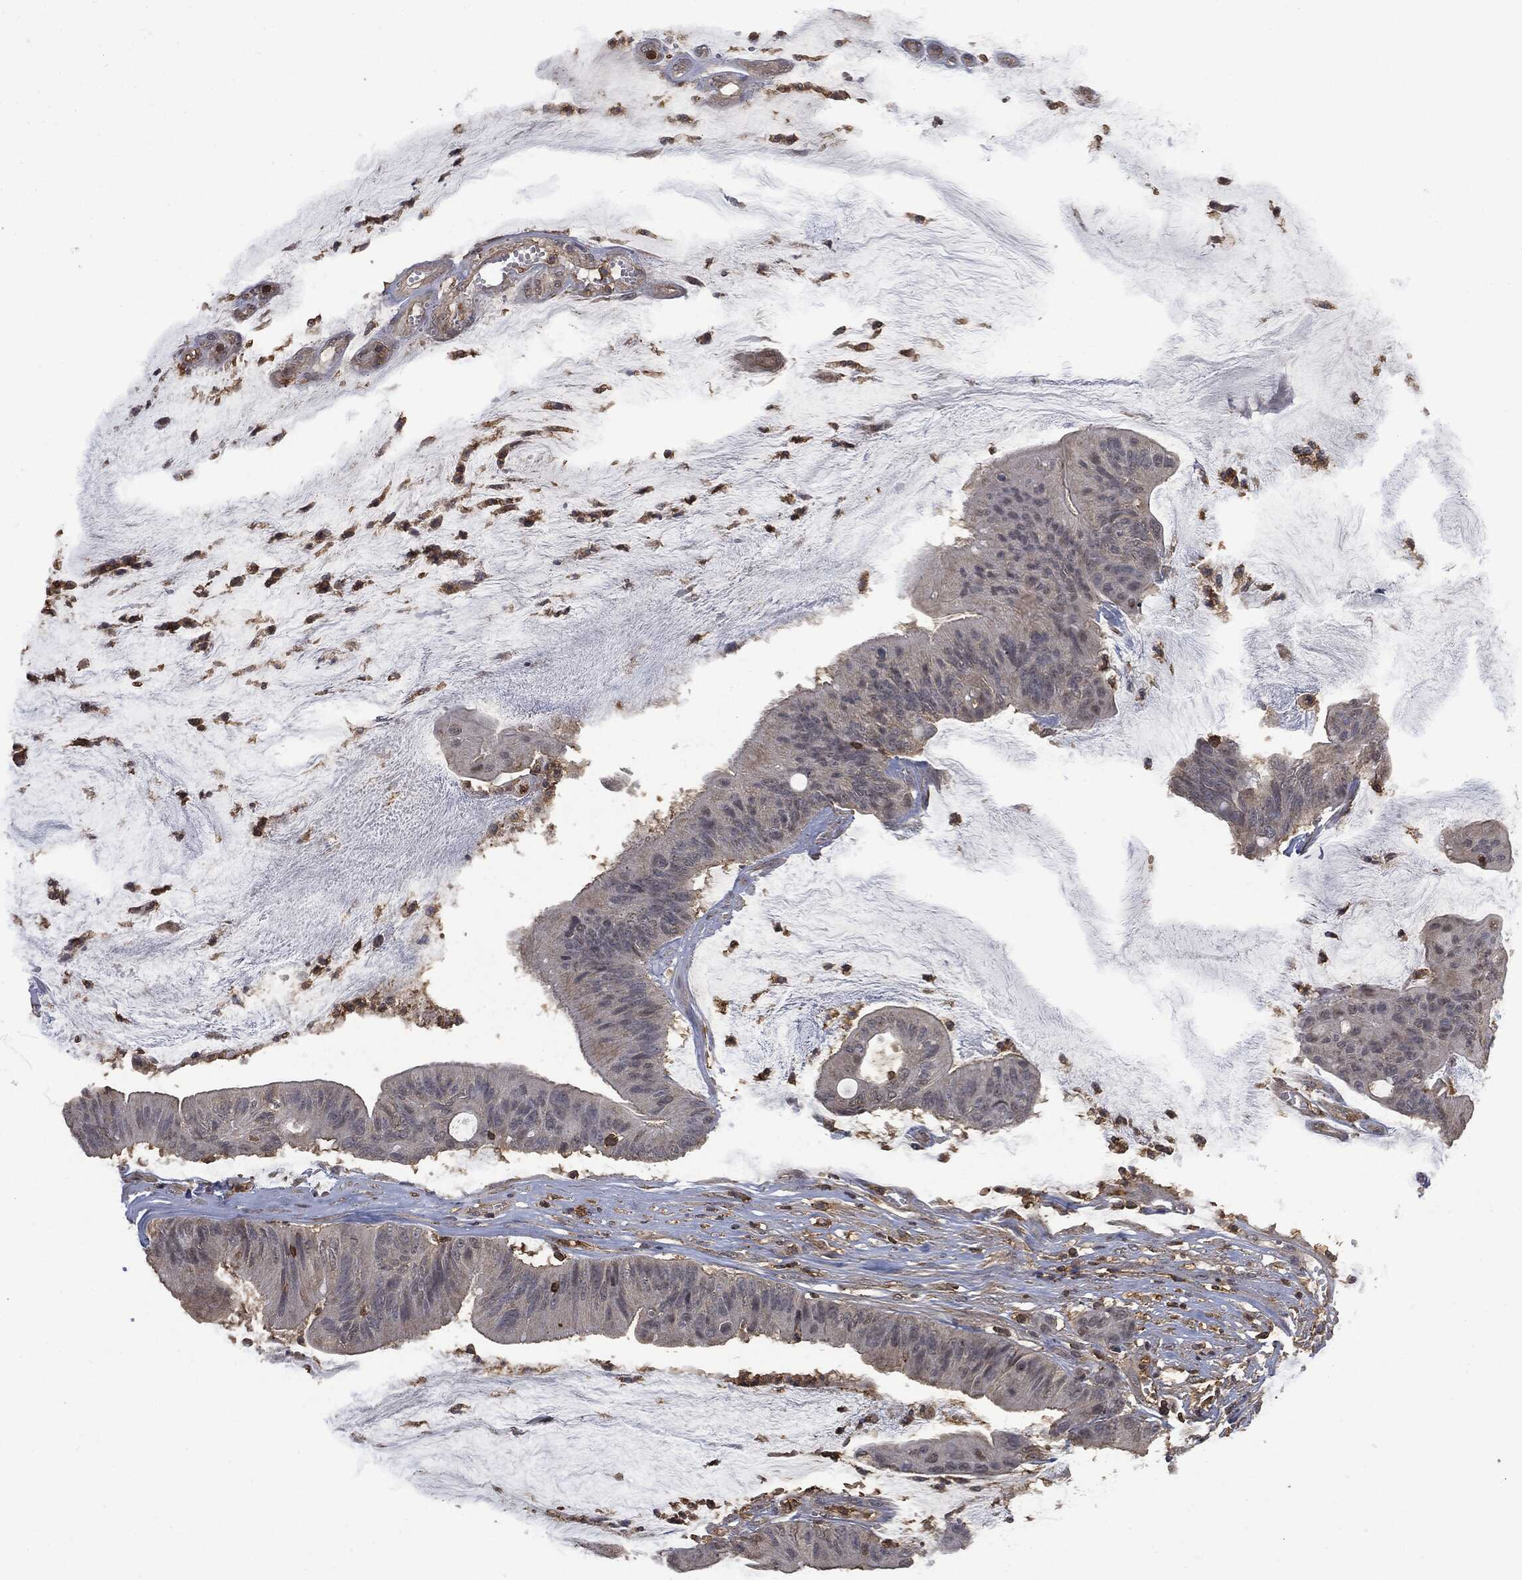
{"staining": {"intensity": "negative", "quantity": "none", "location": "none"}, "tissue": "colorectal cancer", "cell_type": "Tumor cells", "image_type": "cancer", "snomed": [{"axis": "morphology", "description": "Adenocarcinoma, NOS"}, {"axis": "topography", "description": "Colon"}], "caption": "IHC image of human adenocarcinoma (colorectal) stained for a protein (brown), which demonstrates no expression in tumor cells.", "gene": "PSMB10", "patient": {"sex": "female", "age": 69}}